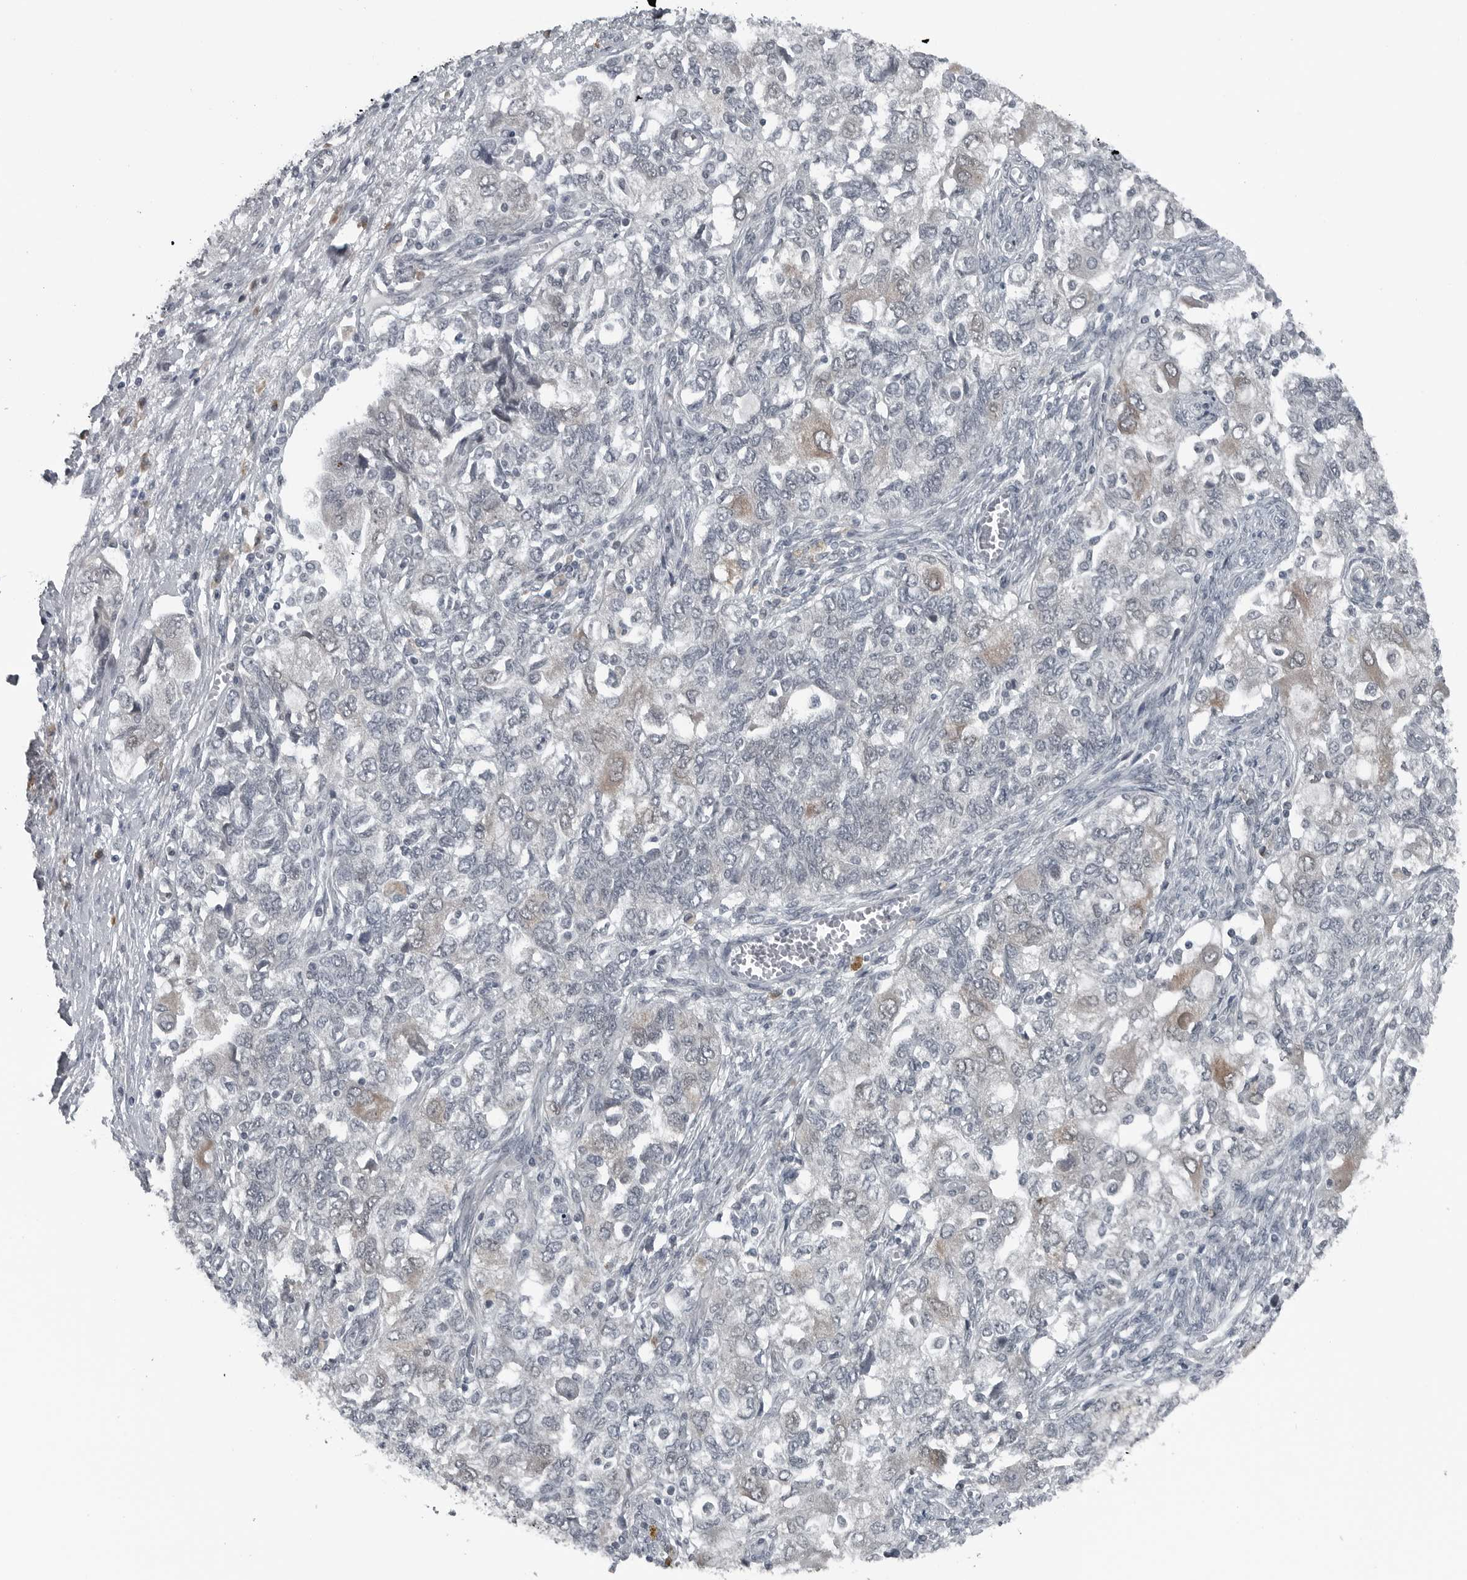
{"staining": {"intensity": "weak", "quantity": "<25%", "location": "cytoplasmic/membranous"}, "tissue": "ovarian cancer", "cell_type": "Tumor cells", "image_type": "cancer", "snomed": [{"axis": "morphology", "description": "Carcinoma, NOS"}, {"axis": "morphology", "description": "Cystadenocarcinoma, serous, NOS"}, {"axis": "topography", "description": "Ovary"}], "caption": "Human ovarian cancer stained for a protein using immunohistochemistry exhibits no expression in tumor cells.", "gene": "DNAAF11", "patient": {"sex": "female", "age": 69}}